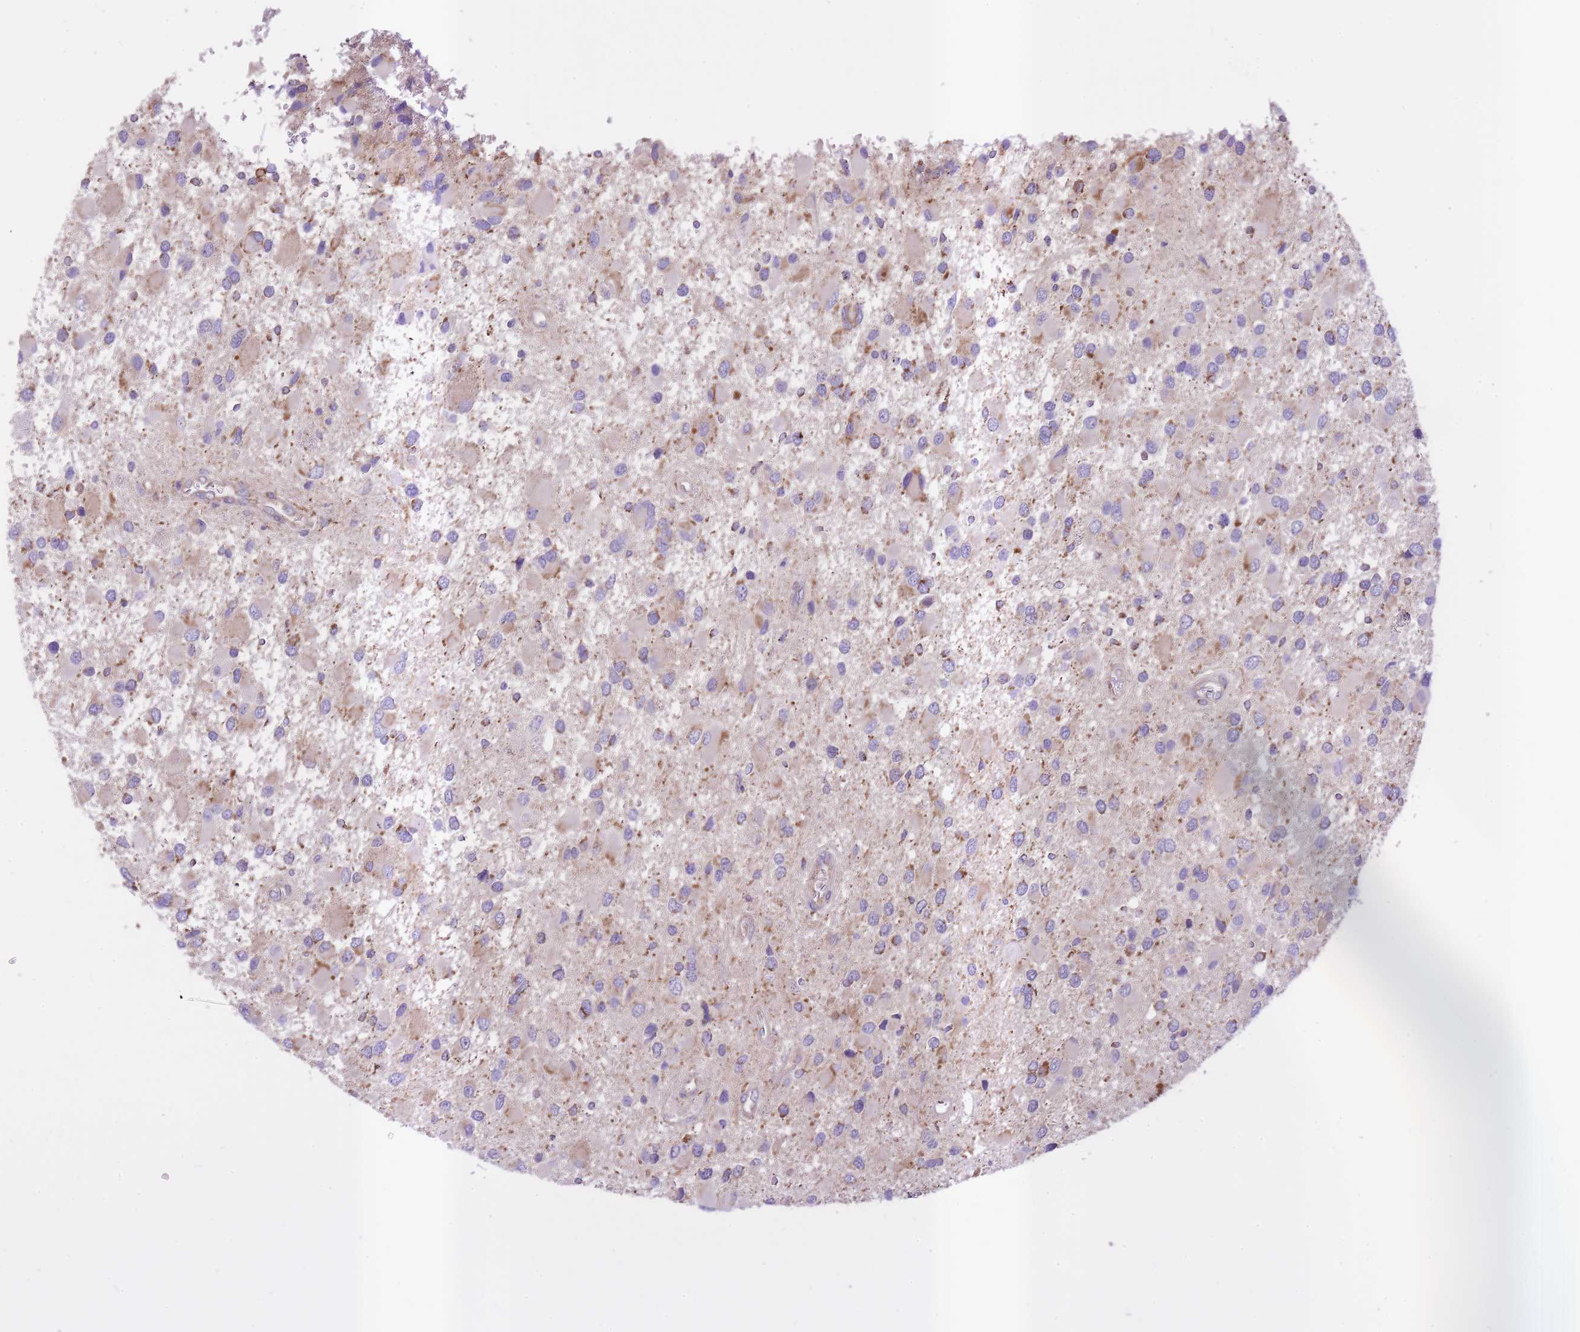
{"staining": {"intensity": "moderate", "quantity": "<25%", "location": "cytoplasmic/membranous"}, "tissue": "glioma", "cell_type": "Tumor cells", "image_type": "cancer", "snomed": [{"axis": "morphology", "description": "Glioma, malignant, High grade"}, {"axis": "topography", "description": "Brain"}], "caption": "DAB immunohistochemical staining of human malignant high-grade glioma exhibits moderate cytoplasmic/membranous protein expression in about <25% of tumor cells.", "gene": "ST3GAL3", "patient": {"sex": "male", "age": 53}}